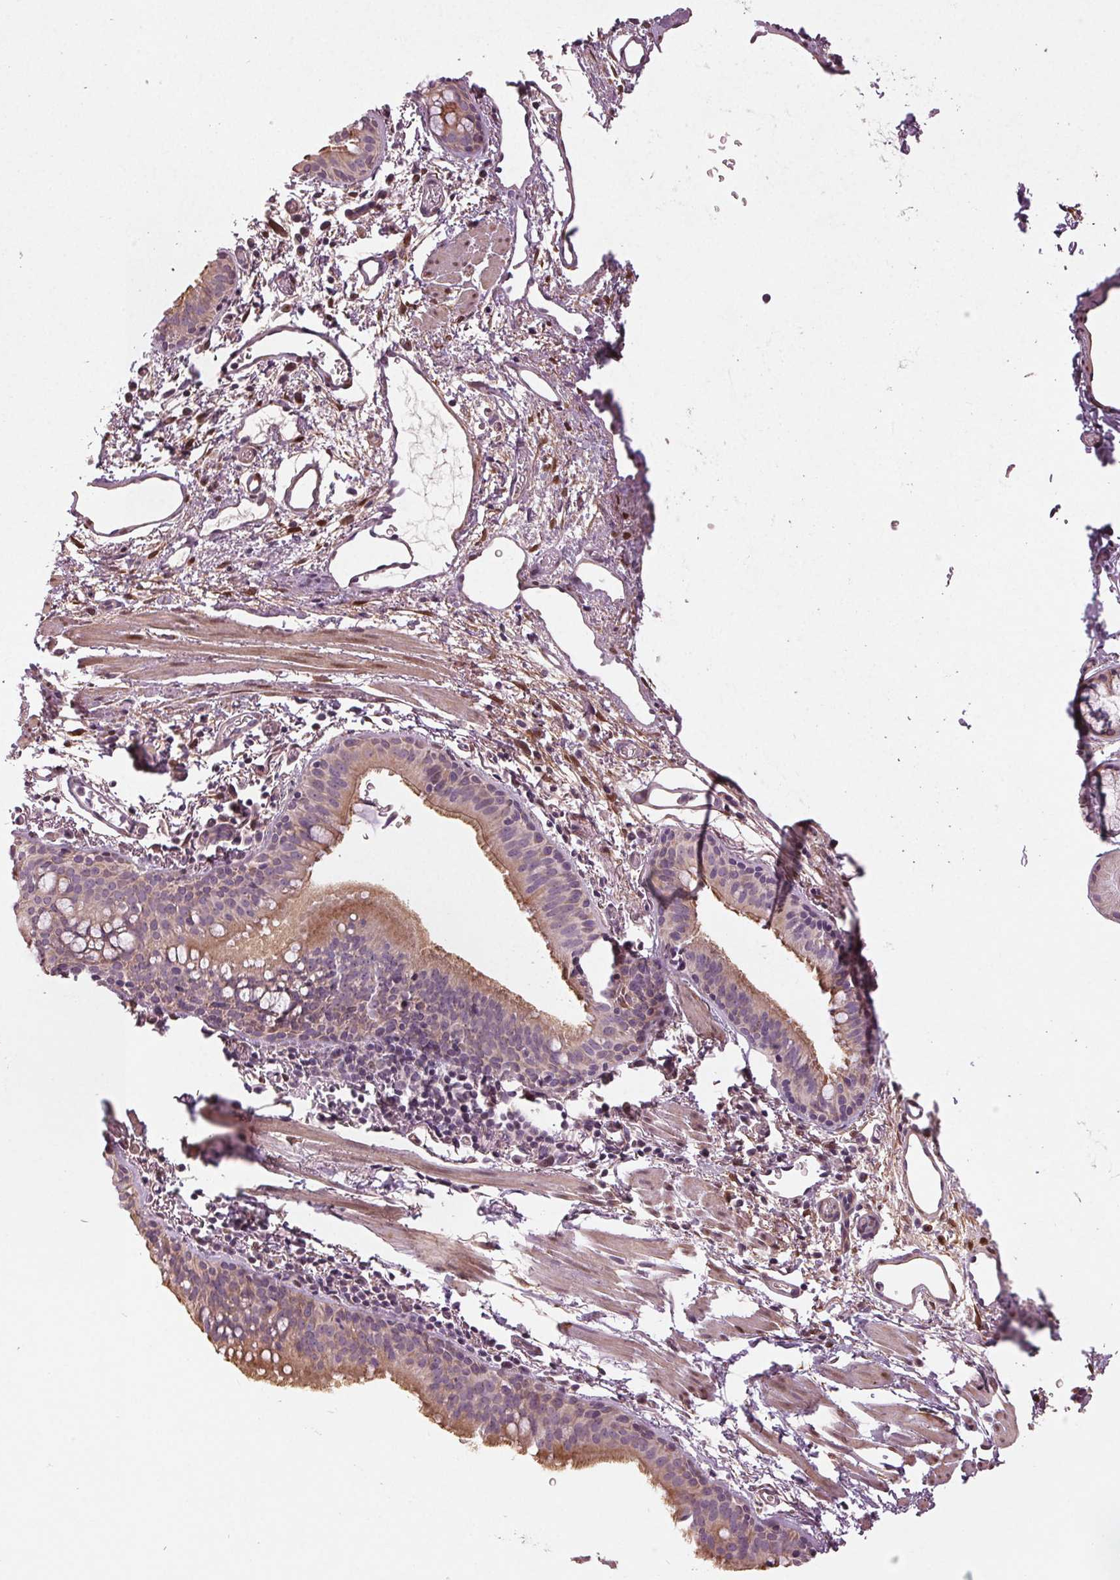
{"staining": {"intensity": "moderate", "quantity": "25%-75%", "location": "cytoplasmic/membranous"}, "tissue": "bronchus", "cell_type": "Respiratory epithelial cells", "image_type": "normal", "snomed": [{"axis": "morphology", "description": "Normal tissue, NOS"}, {"axis": "morphology", "description": "Adenocarcinoma, NOS"}, {"axis": "topography", "description": "Bronchus"}], "caption": "Moderate cytoplasmic/membranous staining is appreciated in approximately 25%-75% of respiratory epithelial cells in normal bronchus. The staining is performed using DAB (3,3'-diaminobenzidine) brown chromogen to label protein expression. The nuclei are counter-stained blue using hematoxylin.", "gene": "ZNF605", "patient": {"sex": "male", "age": 68}}